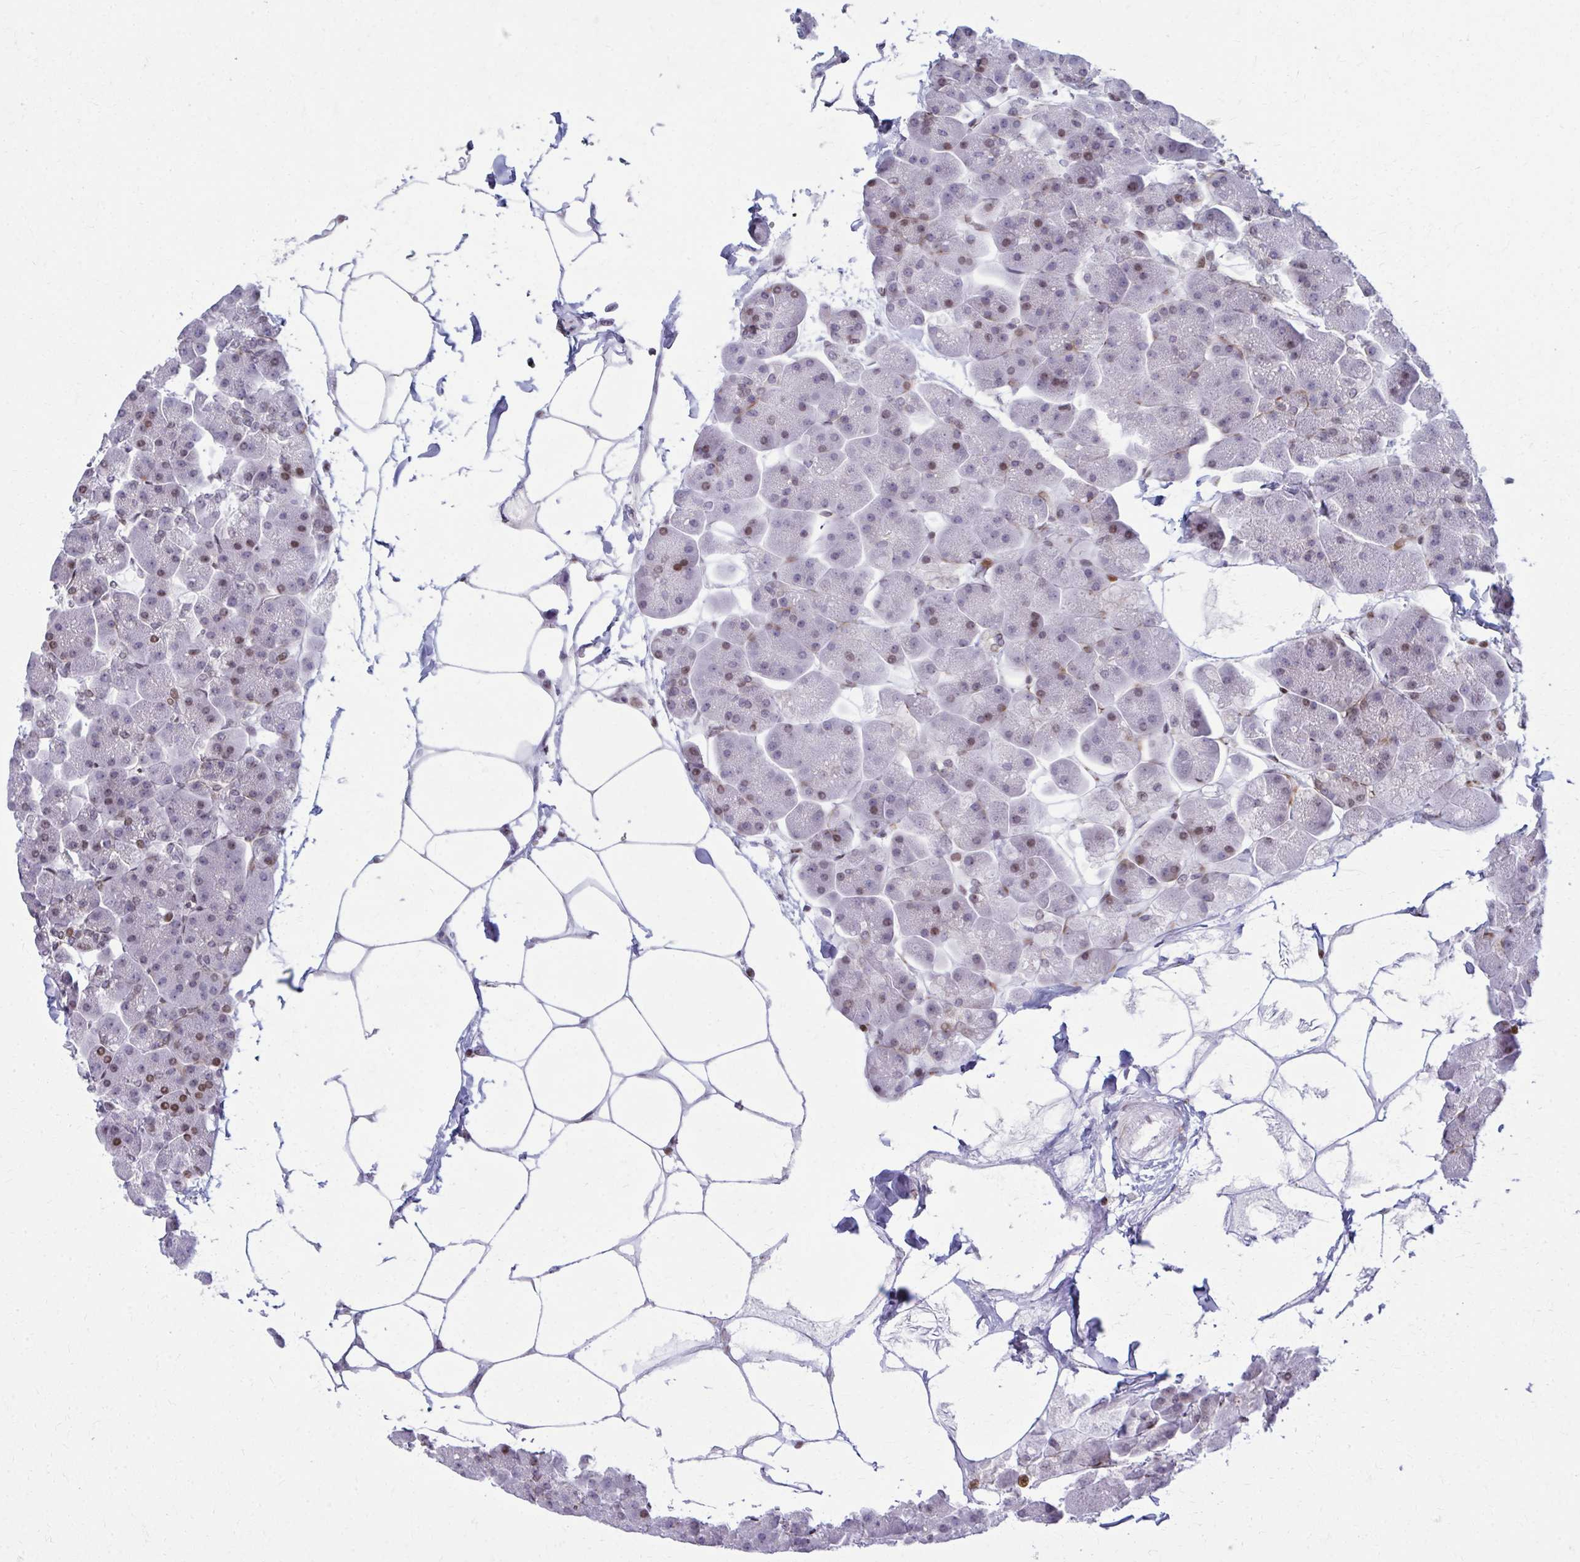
{"staining": {"intensity": "moderate", "quantity": "25%-75%", "location": "nuclear"}, "tissue": "pancreas", "cell_type": "Exocrine glandular cells", "image_type": "normal", "snomed": [{"axis": "morphology", "description": "Normal tissue, NOS"}, {"axis": "topography", "description": "Pancreas"}], "caption": "Immunohistochemistry photomicrograph of benign pancreas stained for a protein (brown), which shows medium levels of moderate nuclear staining in approximately 25%-75% of exocrine glandular cells.", "gene": "AP5M1", "patient": {"sex": "male", "age": 35}}